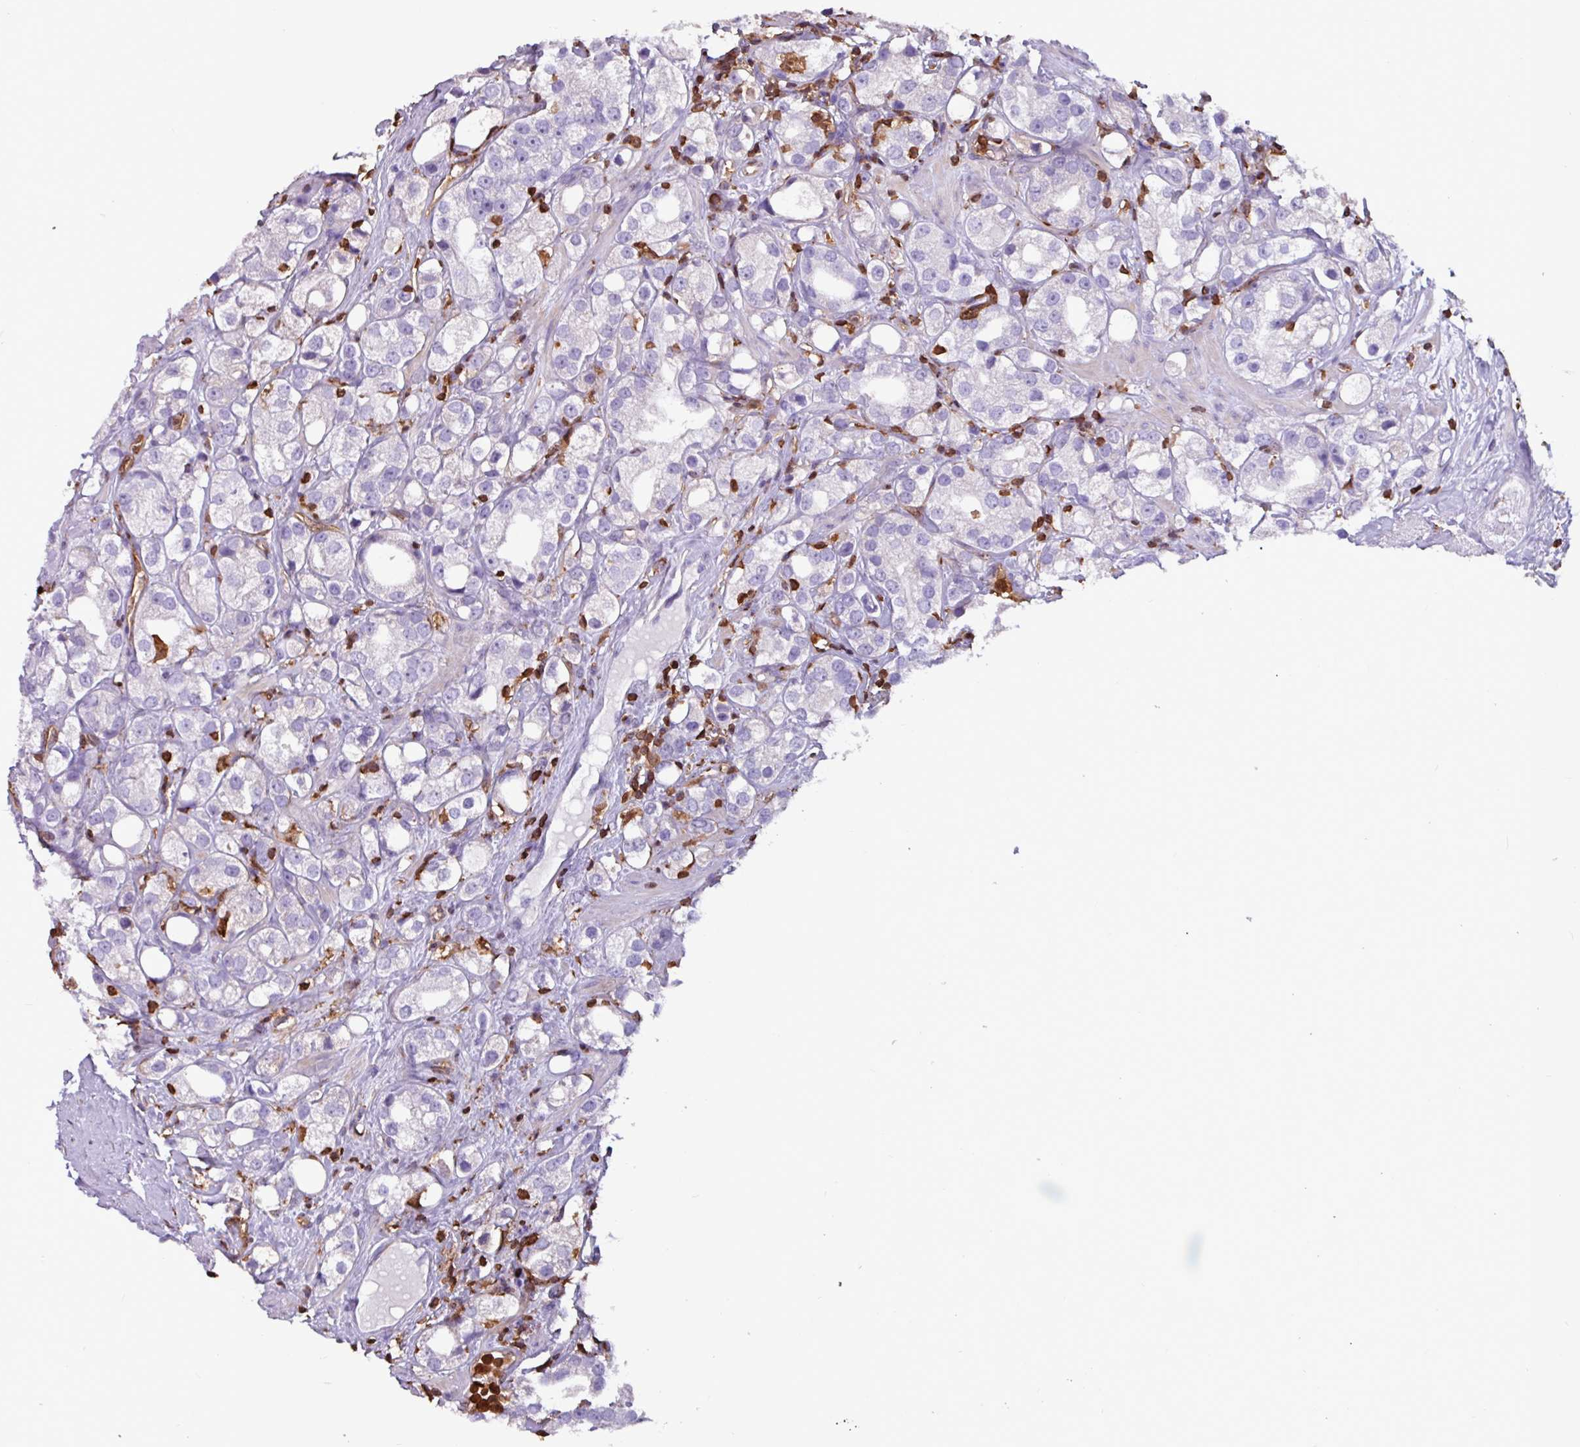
{"staining": {"intensity": "negative", "quantity": "none", "location": "none"}, "tissue": "prostate cancer", "cell_type": "Tumor cells", "image_type": "cancer", "snomed": [{"axis": "morphology", "description": "Adenocarcinoma, NOS"}, {"axis": "topography", "description": "Prostate"}], "caption": "The image exhibits no significant staining in tumor cells of prostate cancer (adenocarcinoma).", "gene": "ARHGDIB", "patient": {"sex": "male", "age": 79}}